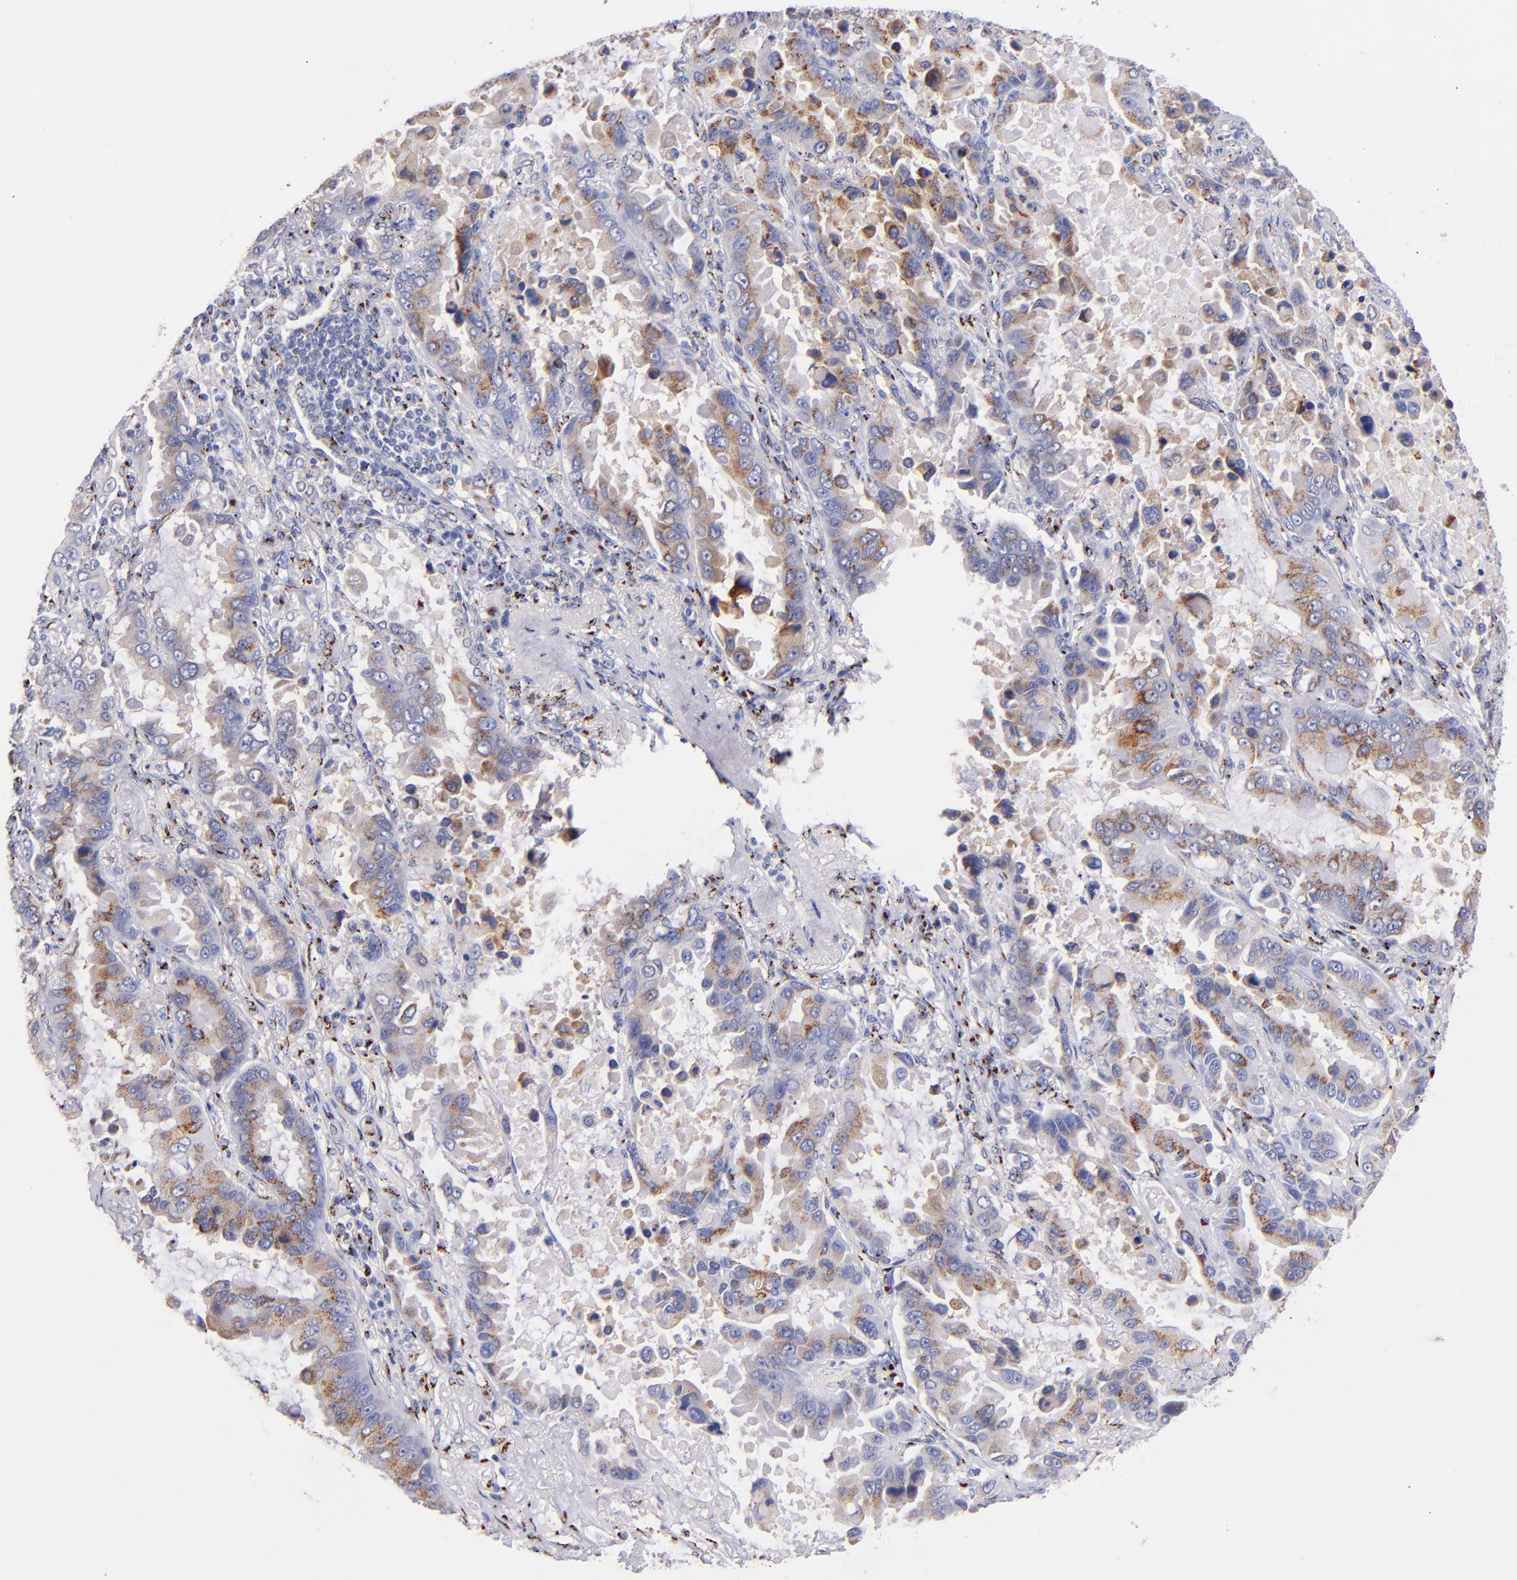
{"staining": {"intensity": "weak", "quantity": ">75%", "location": "cytoplasmic/membranous"}, "tissue": "lung cancer", "cell_type": "Tumor cells", "image_type": "cancer", "snomed": [{"axis": "morphology", "description": "Adenocarcinoma, NOS"}, {"axis": "topography", "description": "Lung"}], "caption": "Protein staining demonstrates weak cytoplasmic/membranous expression in about >75% of tumor cells in lung cancer (adenocarcinoma).", "gene": "GOLIM4", "patient": {"sex": "male", "age": 64}}